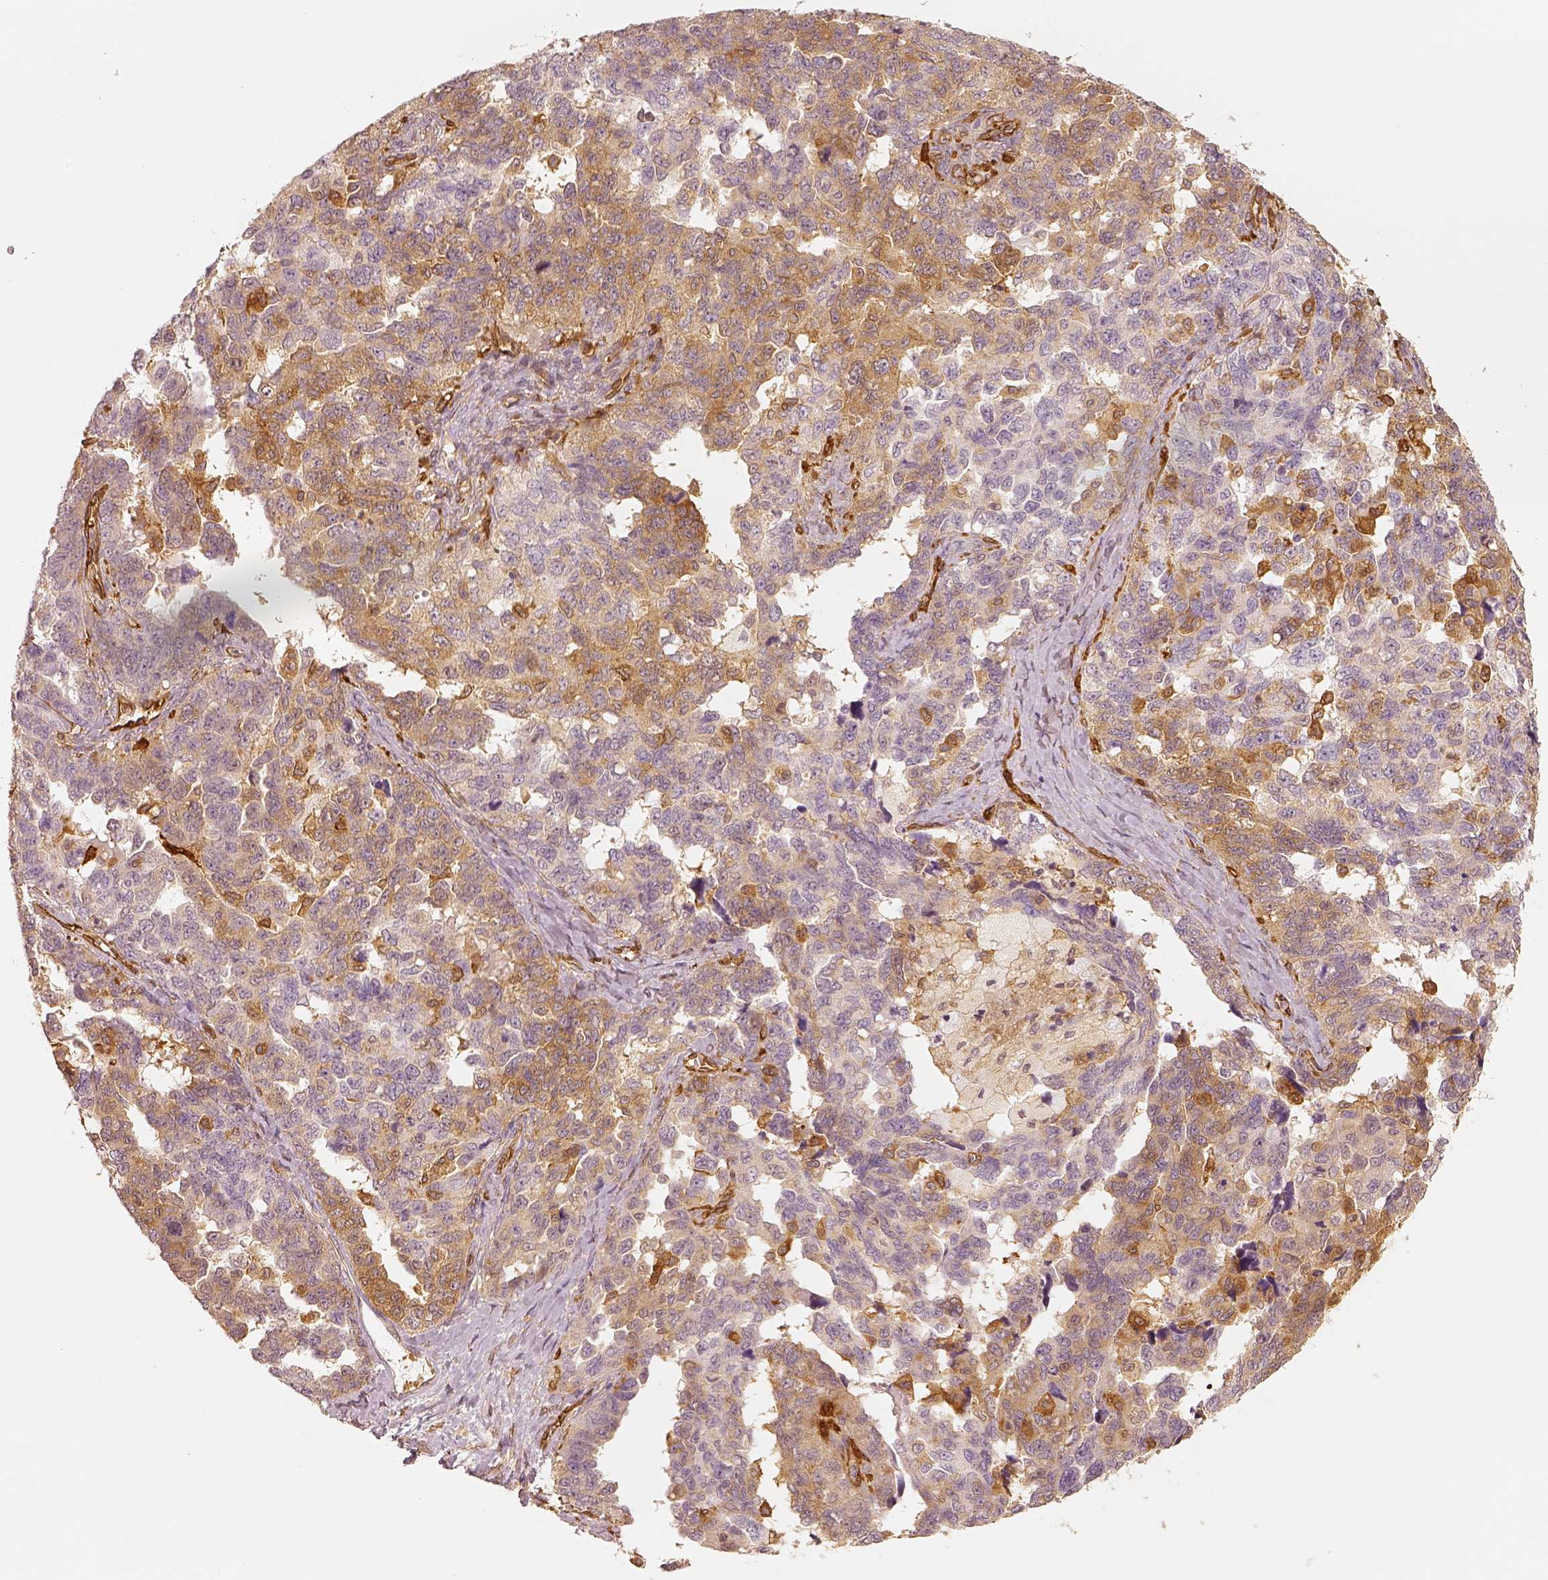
{"staining": {"intensity": "moderate", "quantity": "25%-75%", "location": "cytoplasmic/membranous"}, "tissue": "ovarian cancer", "cell_type": "Tumor cells", "image_type": "cancer", "snomed": [{"axis": "morphology", "description": "Cystadenocarcinoma, serous, NOS"}, {"axis": "topography", "description": "Ovary"}], "caption": "Protein expression analysis of ovarian cancer displays moderate cytoplasmic/membranous positivity in about 25%-75% of tumor cells.", "gene": "FSCN1", "patient": {"sex": "female", "age": 69}}